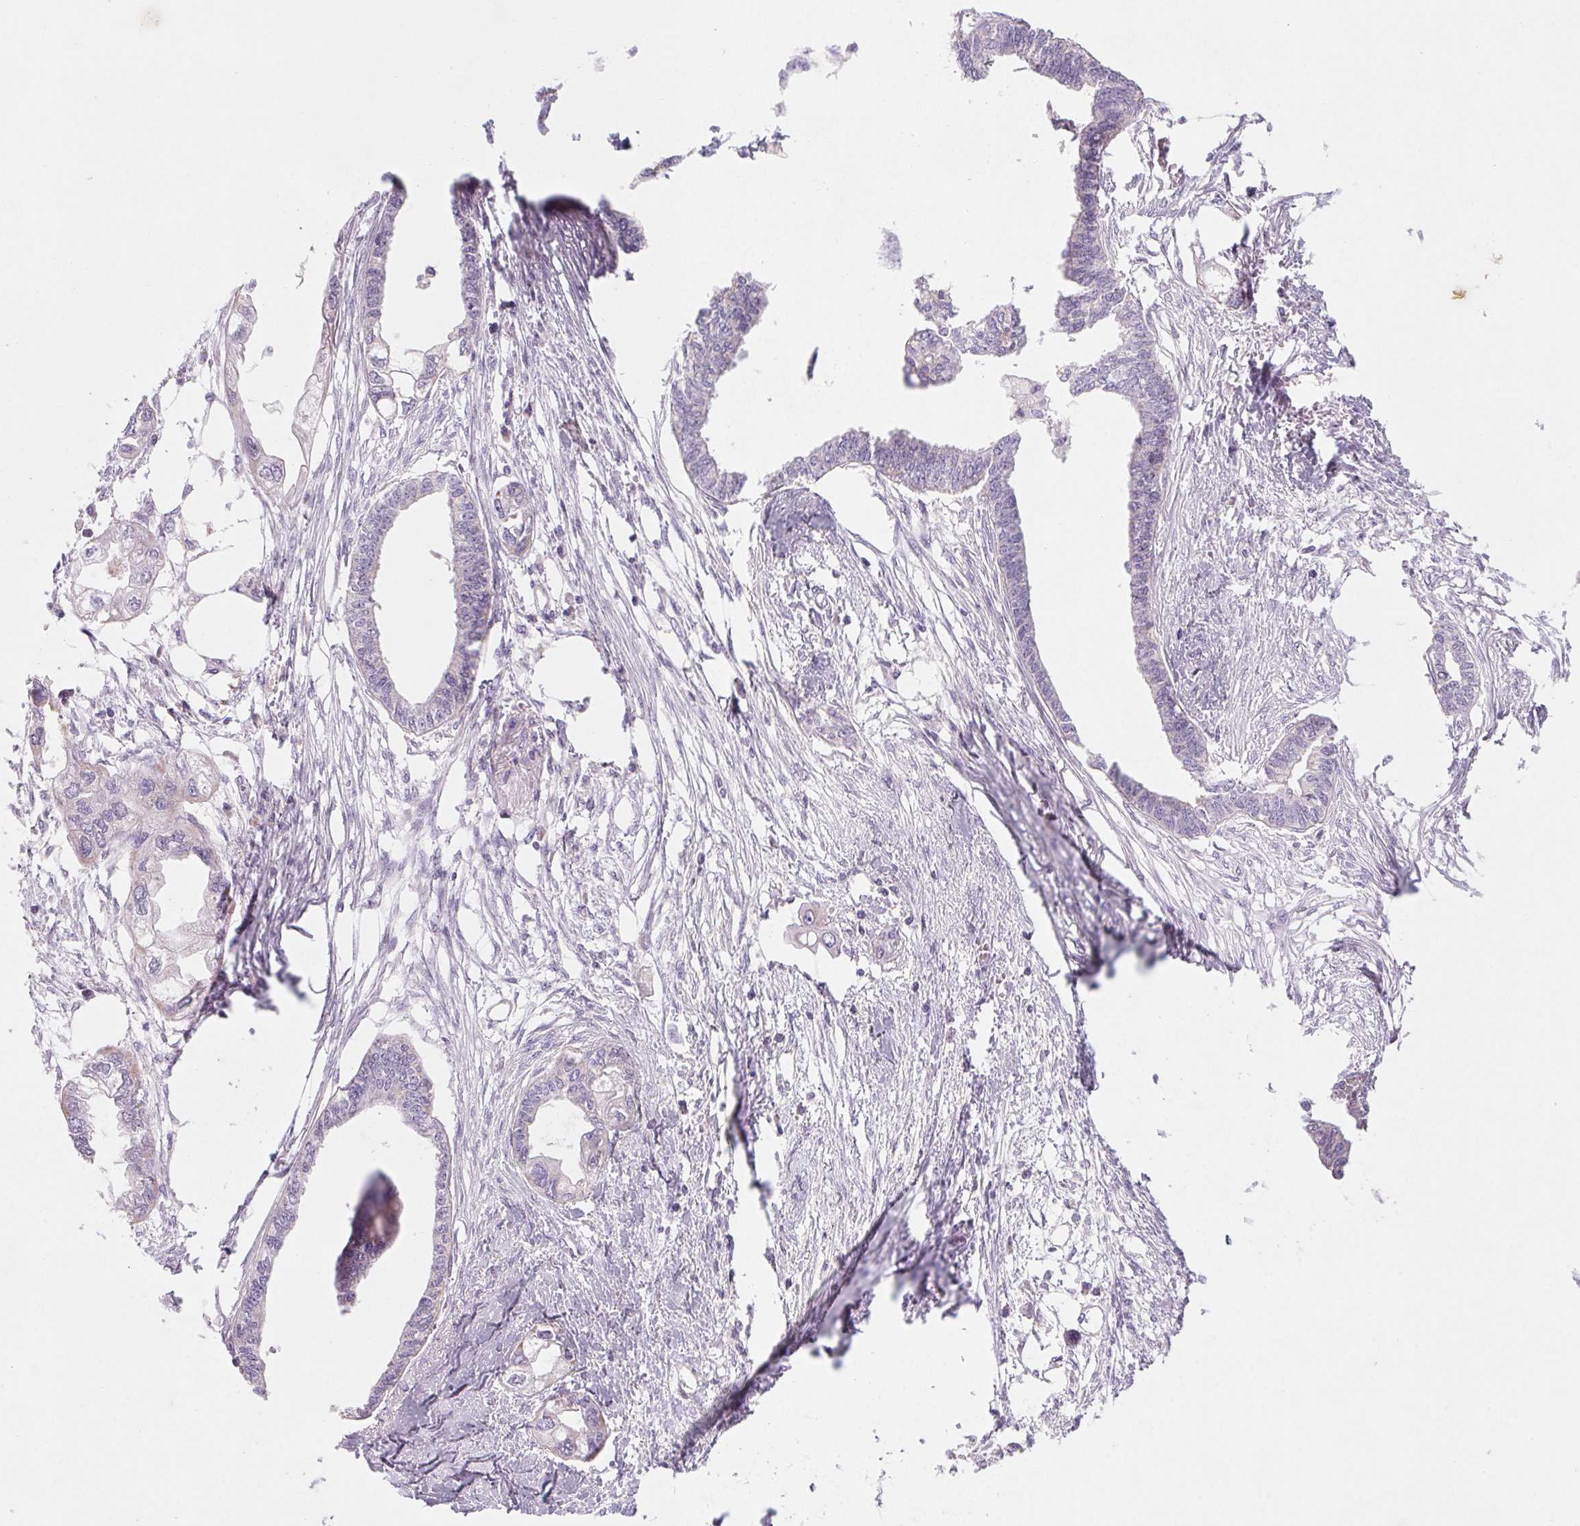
{"staining": {"intensity": "negative", "quantity": "none", "location": "none"}, "tissue": "endometrial cancer", "cell_type": "Tumor cells", "image_type": "cancer", "snomed": [{"axis": "morphology", "description": "Adenocarcinoma, NOS"}, {"axis": "morphology", "description": "Adenocarcinoma, metastatic, NOS"}, {"axis": "topography", "description": "Adipose tissue"}, {"axis": "topography", "description": "Endometrium"}], "caption": "Tumor cells are negative for protein expression in human endometrial cancer.", "gene": "DPPA5", "patient": {"sex": "female", "age": 67}}